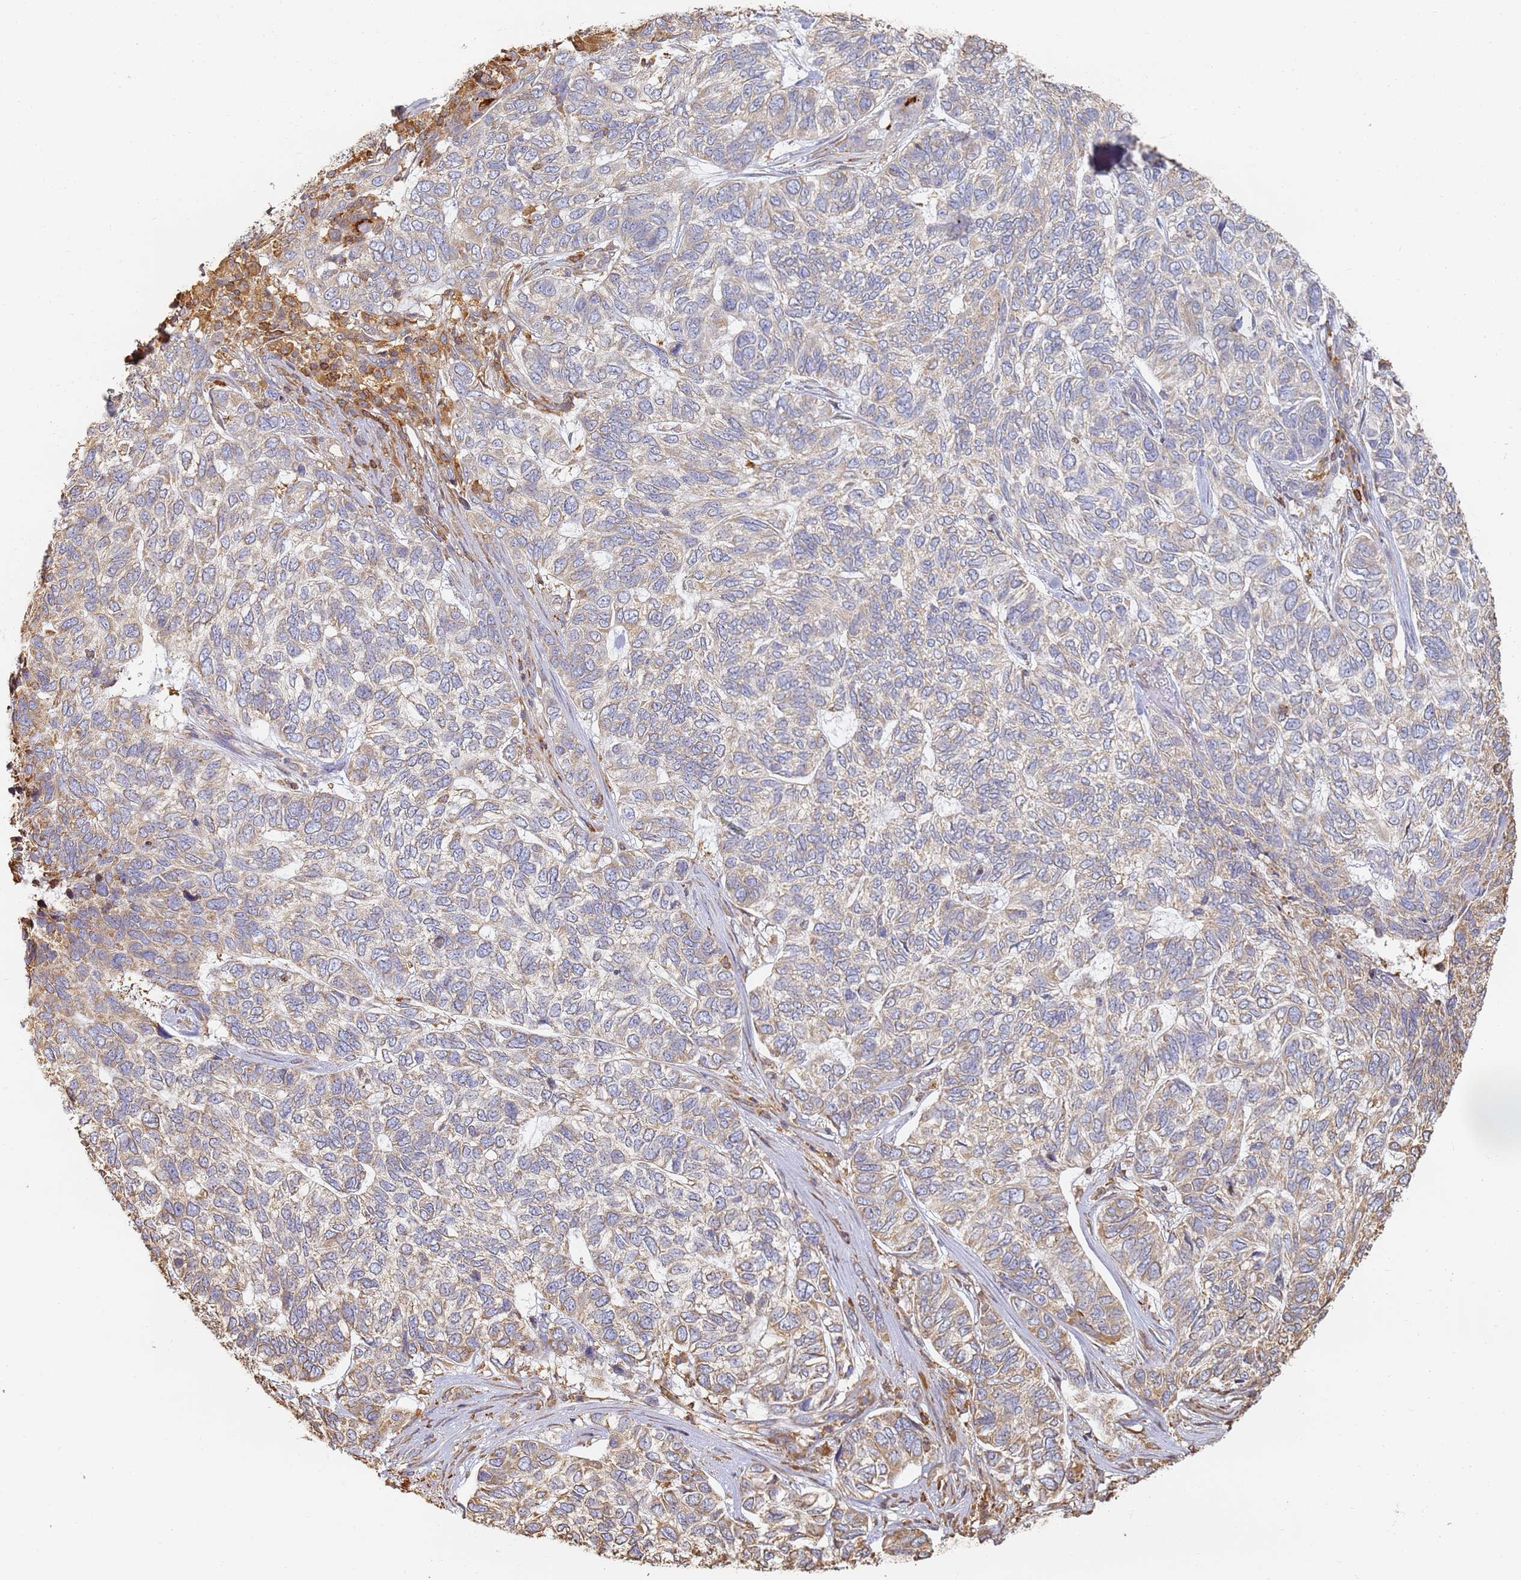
{"staining": {"intensity": "weak", "quantity": "<25%", "location": "cytoplasmic/membranous"}, "tissue": "skin cancer", "cell_type": "Tumor cells", "image_type": "cancer", "snomed": [{"axis": "morphology", "description": "Basal cell carcinoma"}, {"axis": "topography", "description": "Skin"}], "caption": "The histopathology image exhibits no staining of tumor cells in skin basal cell carcinoma.", "gene": "BIN2", "patient": {"sex": "female", "age": 65}}